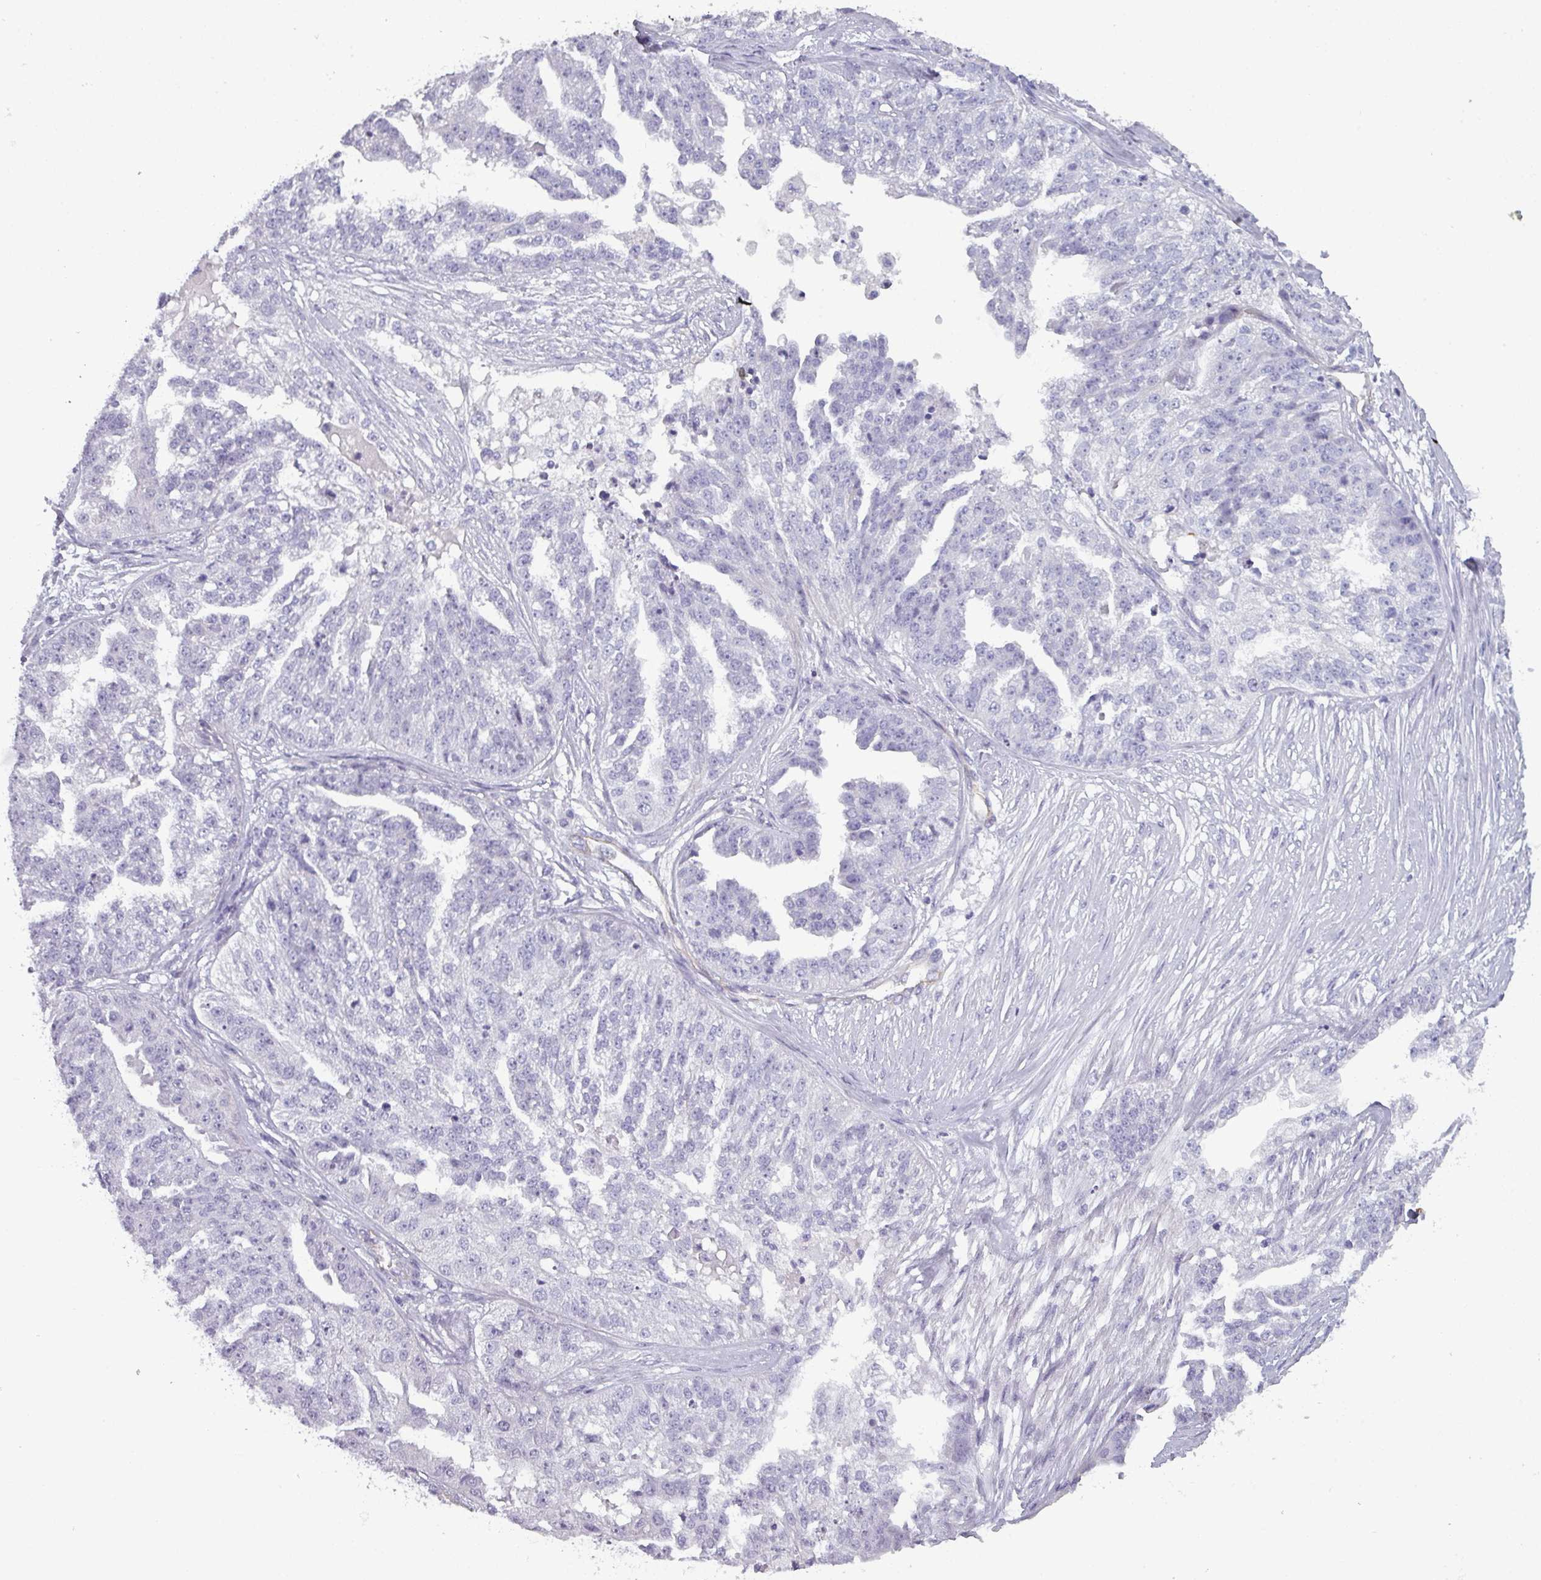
{"staining": {"intensity": "negative", "quantity": "none", "location": "none"}, "tissue": "ovarian cancer", "cell_type": "Tumor cells", "image_type": "cancer", "snomed": [{"axis": "morphology", "description": "Cystadenocarcinoma, serous, NOS"}, {"axis": "topography", "description": "Ovary"}], "caption": "Ovarian cancer stained for a protein using IHC demonstrates no expression tumor cells.", "gene": "AREL1", "patient": {"sex": "female", "age": 58}}